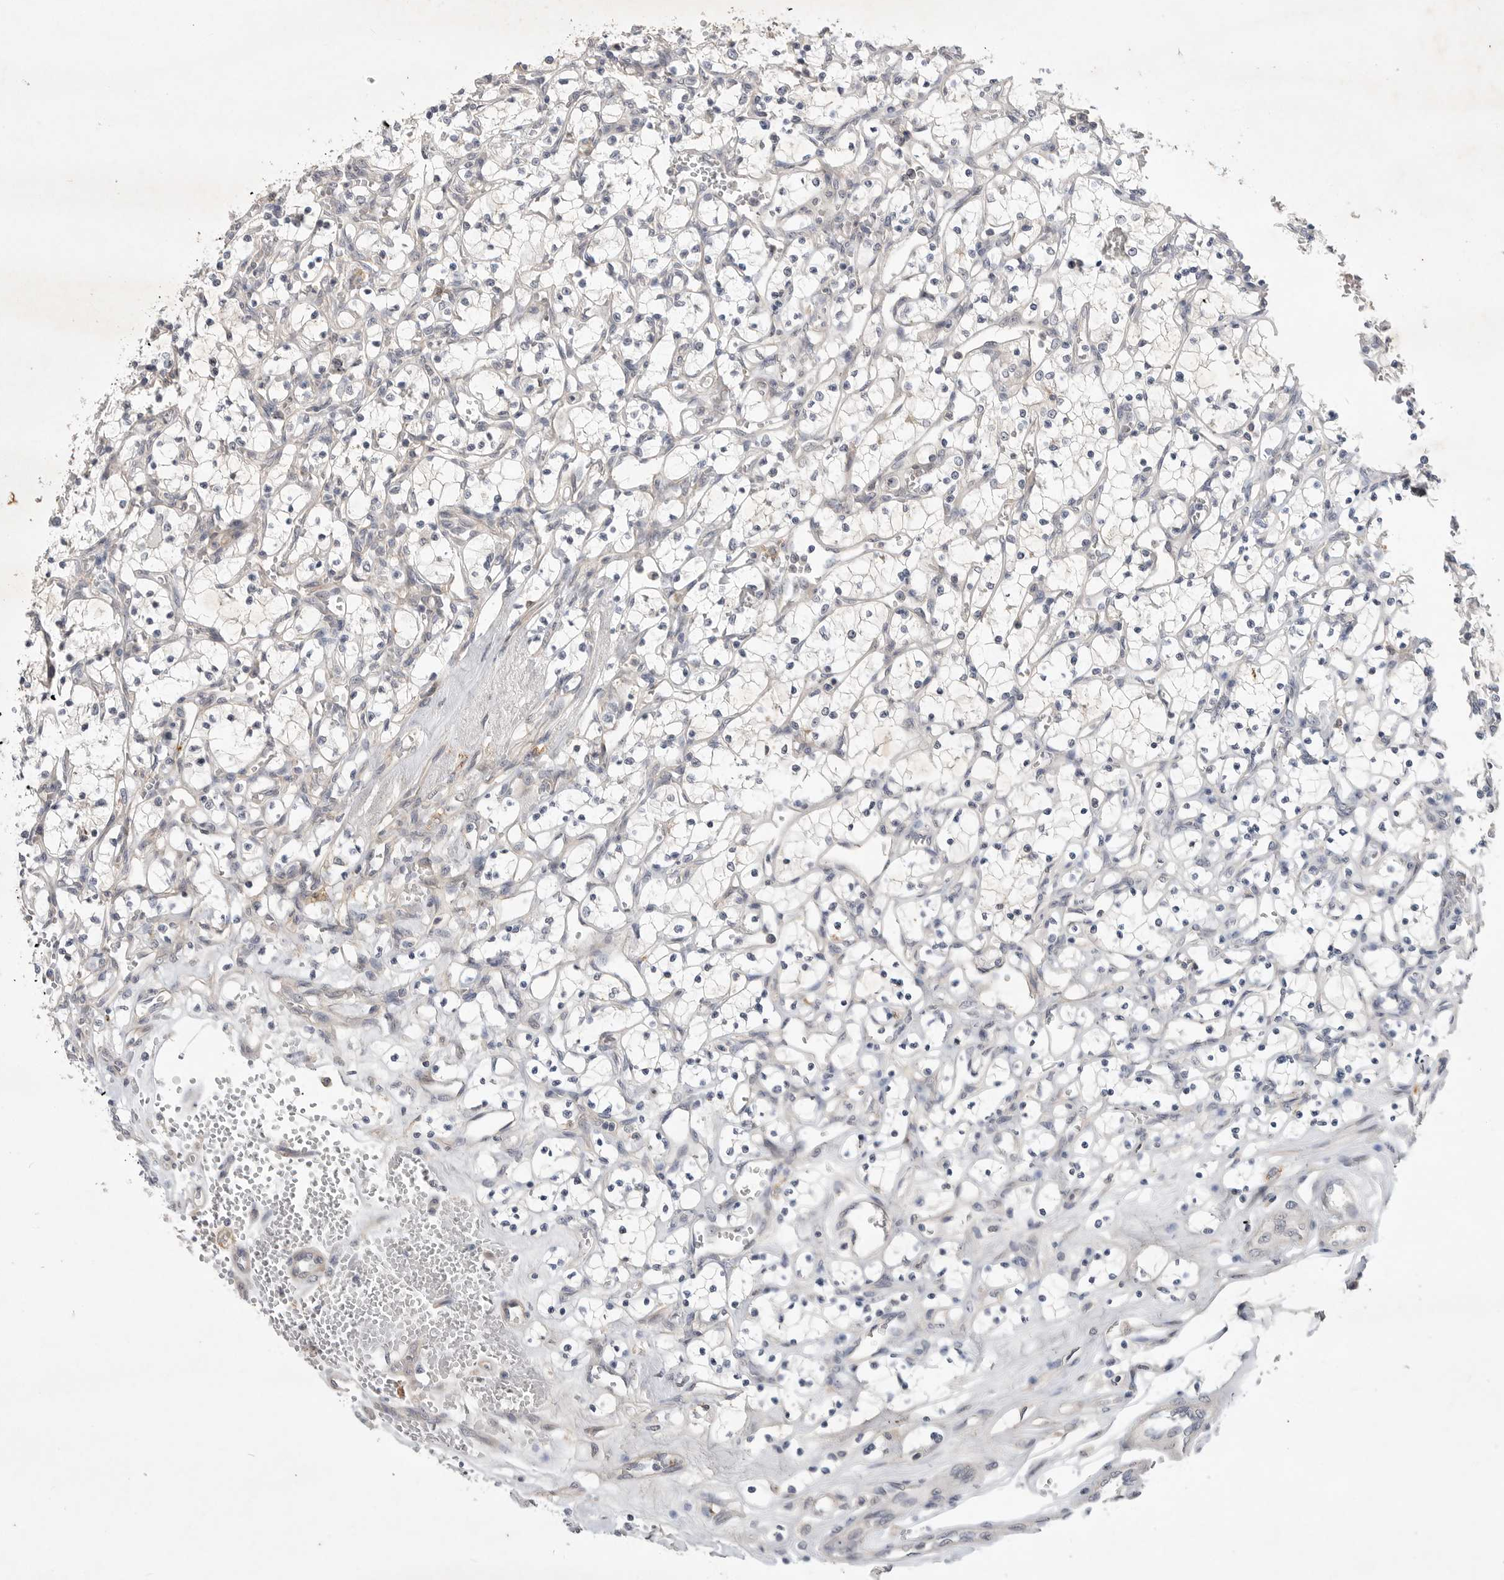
{"staining": {"intensity": "negative", "quantity": "none", "location": "none"}, "tissue": "renal cancer", "cell_type": "Tumor cells", "image_type": "cancer", "snomed": [{"axis": "morphology", "description": "Adenocarcinoma, NOS"}, {"axis": "topography", "description": "Kidney"}], "caption": "Micrograph shows no protein expression in tumor cells of renal cancer (adenocarcinoma) tissue.", "gene": "ITGAD", "patient": {"sex": "female", "age": 69}}